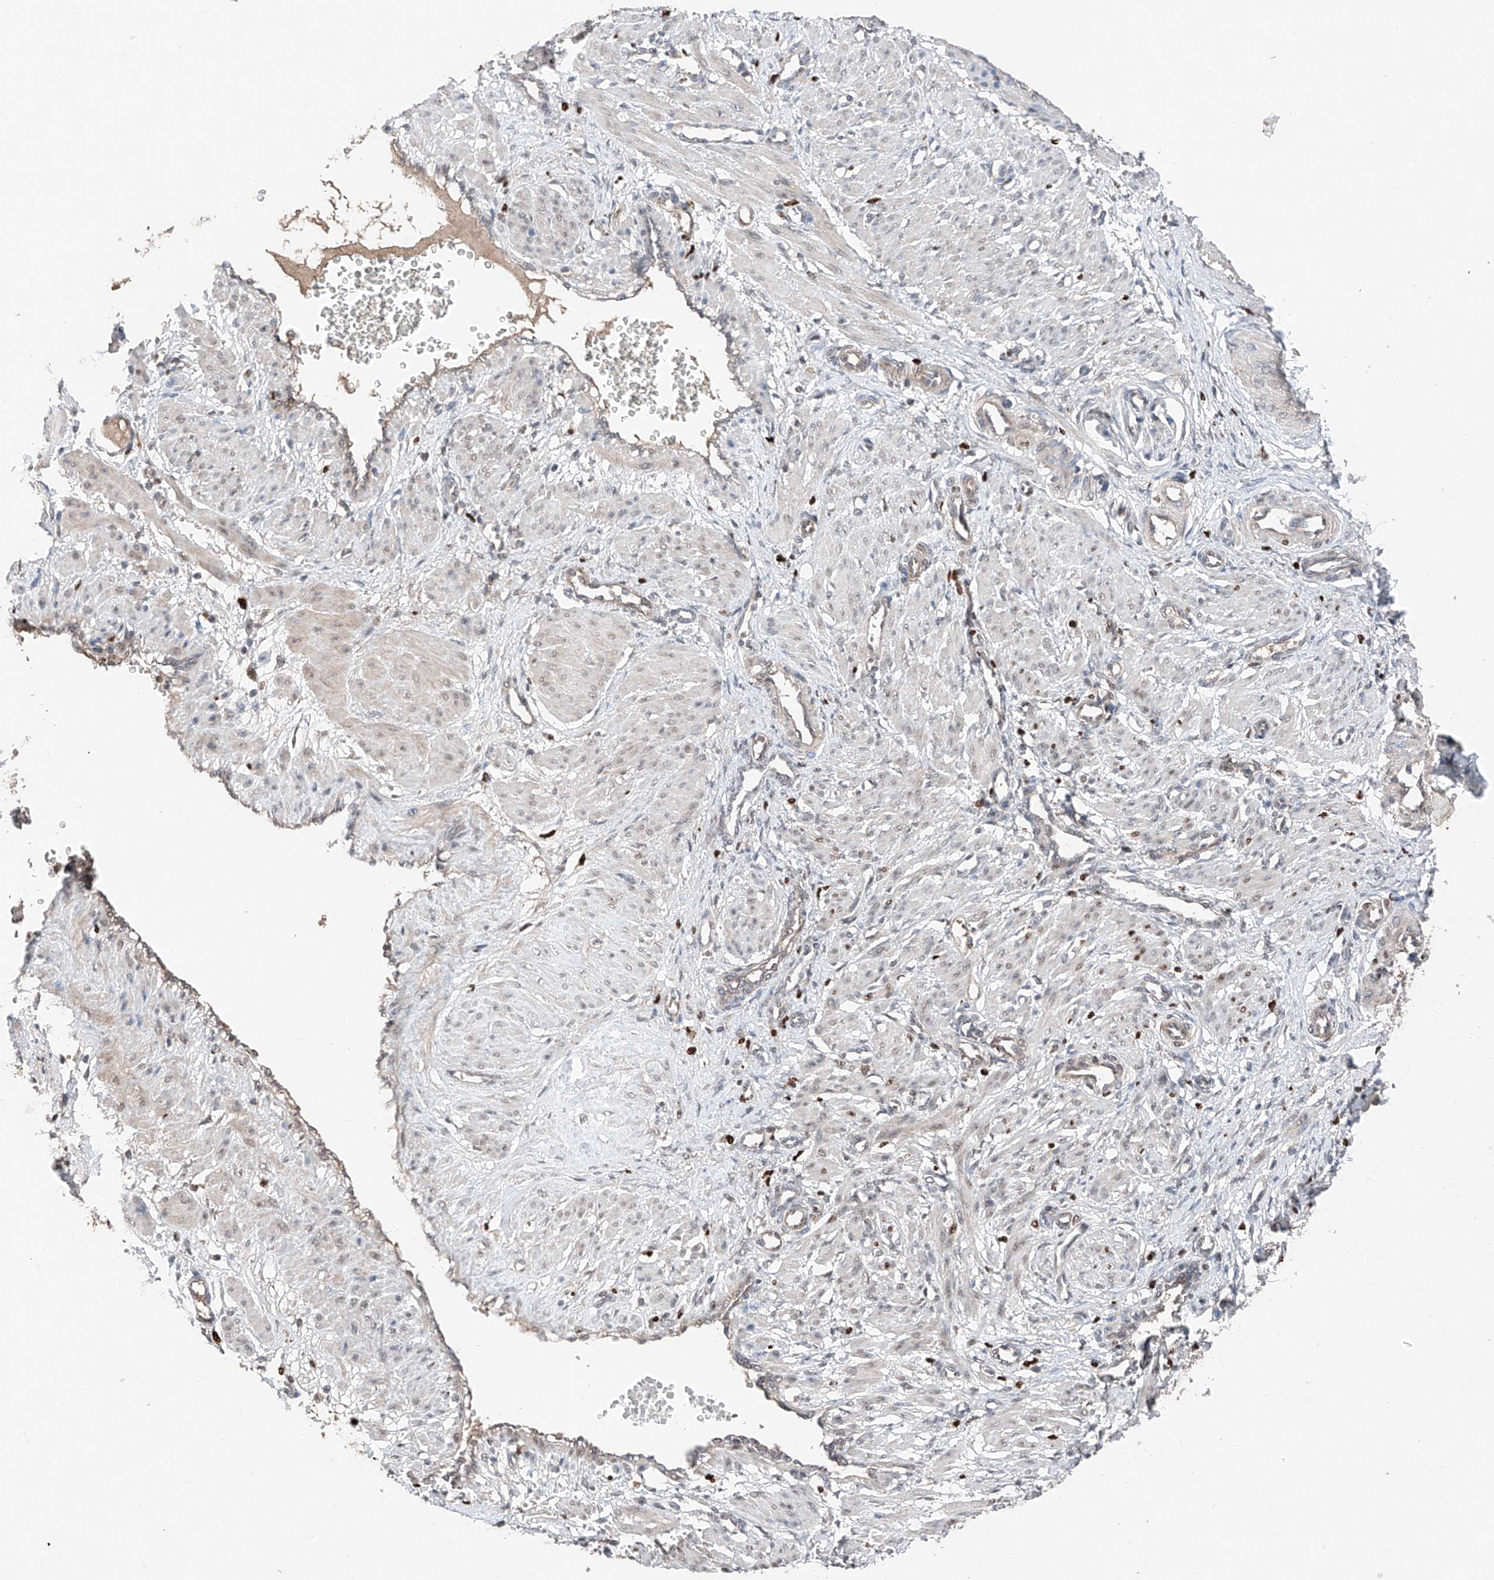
{"staining": {"intensity": "weak", "quantity": "<25%", "location": "cytoplasmic/membranous"}, "tissue": "smooth muscle", "cell_type": "Smooth muscle cells", "image_type": "normal", "snomed": [{"axis": "morphology", "description": "Normal tissue, NOS"}, {"axis": "topography", "description": "Endometrium"}], "caption": "Immunohistochemical staining of unremarkable human smooth muscle exhibits no significant expression in smooth muscle cells. (Stains: DAB (3,3'-diaminobenzidine) immunohistochemistry with hematoxylin counter stain, Microscopy: brightfield microscopy at high magnification).", "gene": "TBX4", "patient": {"sex": "female", "age": 33}}